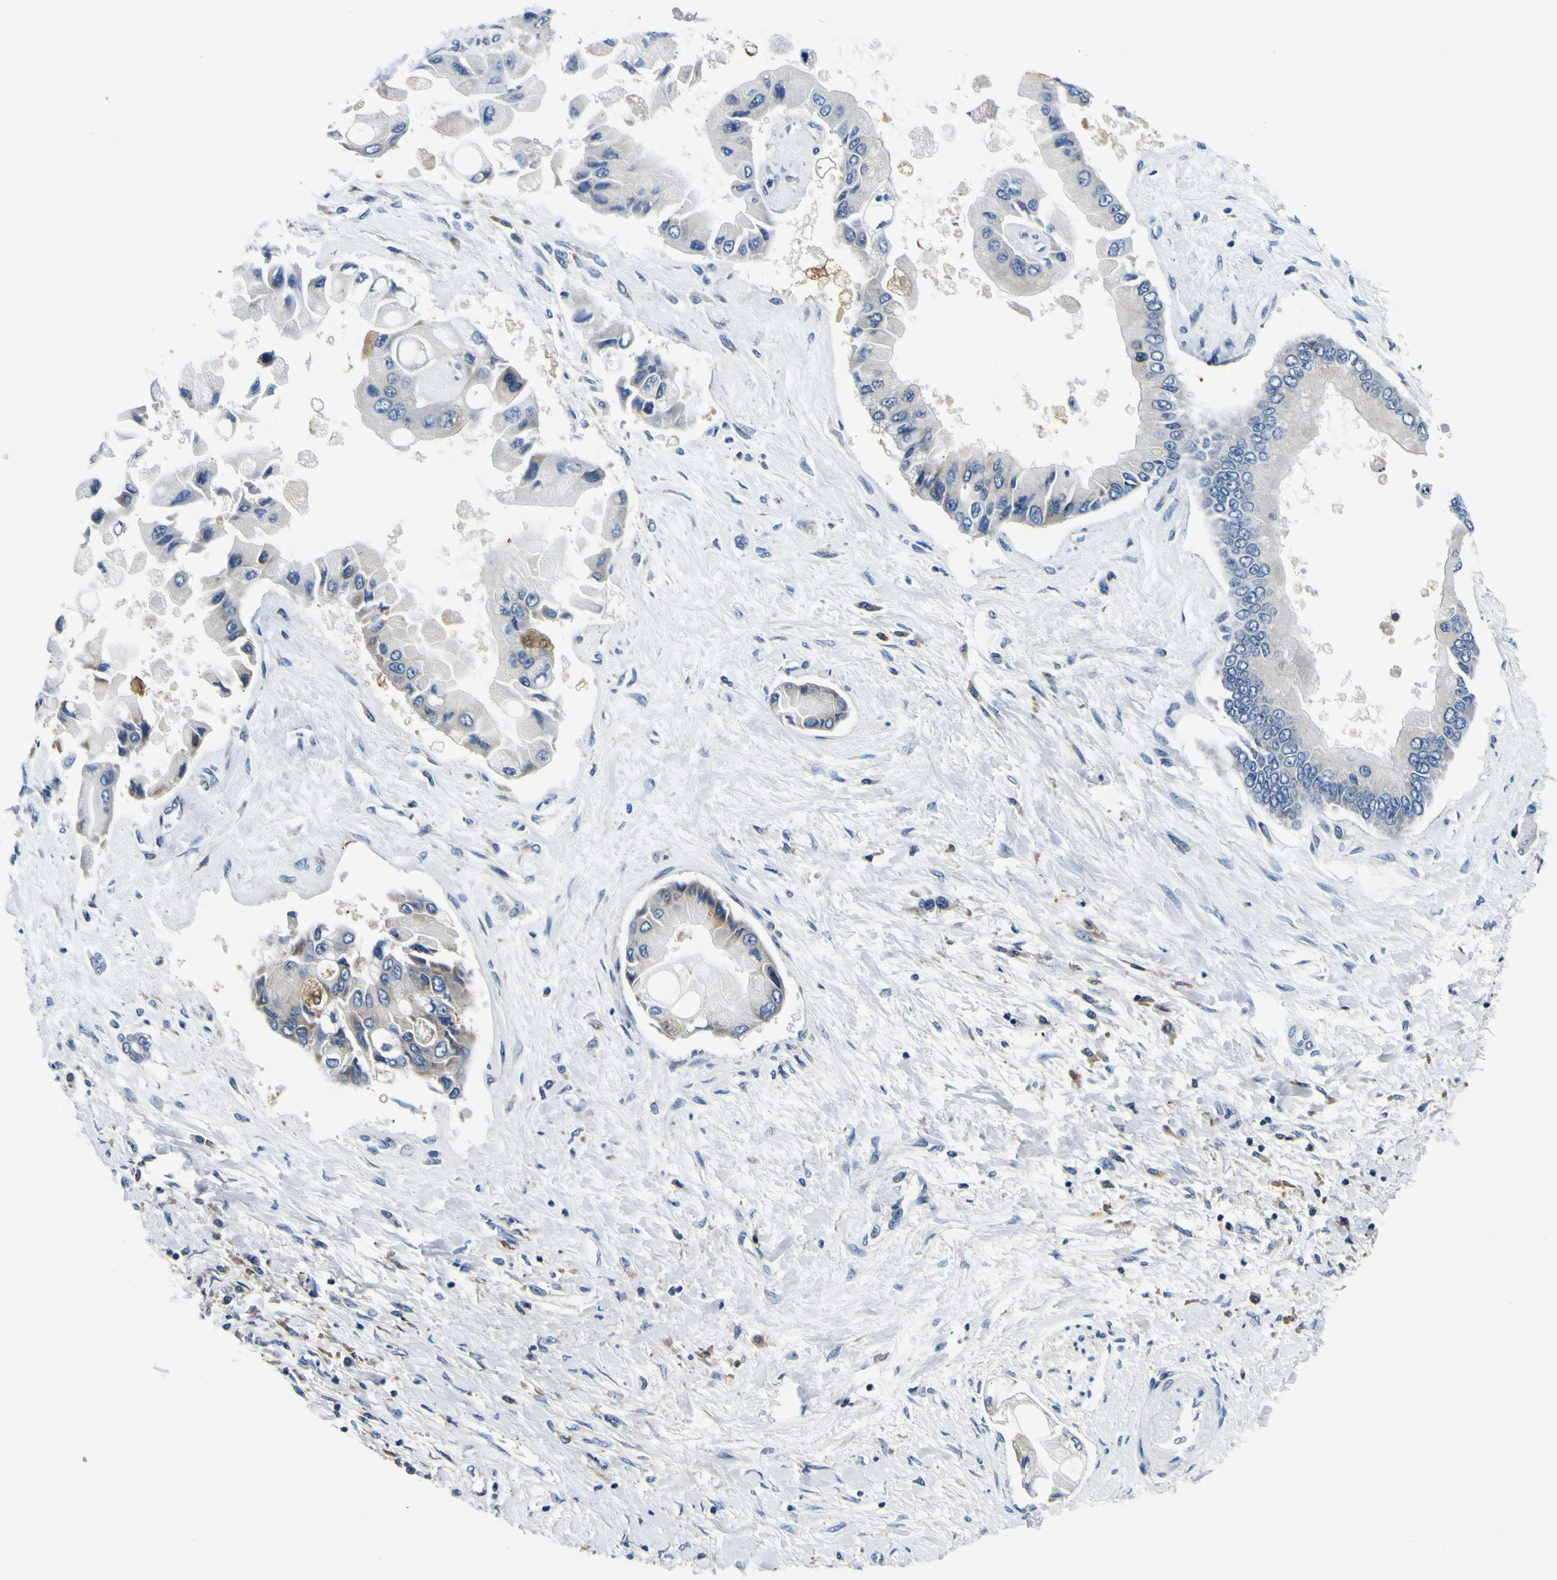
{"staining": {"intensity": "moderate", "quantity": "<25%", "location": "cytoplasmic/membranous"}, "tissue": "liver cancer", "cell_type": "Tumor cells", "image_type": "cancer", "snomed": [{"axis": "morphology", "description": "Cholangiocarcinoma"}, {"axis": "topography", "description": "Liver"}], "caption": "Immunohistochemistry of human liver cancer (cholangiocarcinoma) displays low levels of moderate cytoplasmic/membranous staining in about <25% of tumor cells.", "gene": "NLRP3", "patient": {"sex": "male", "age": 50}}